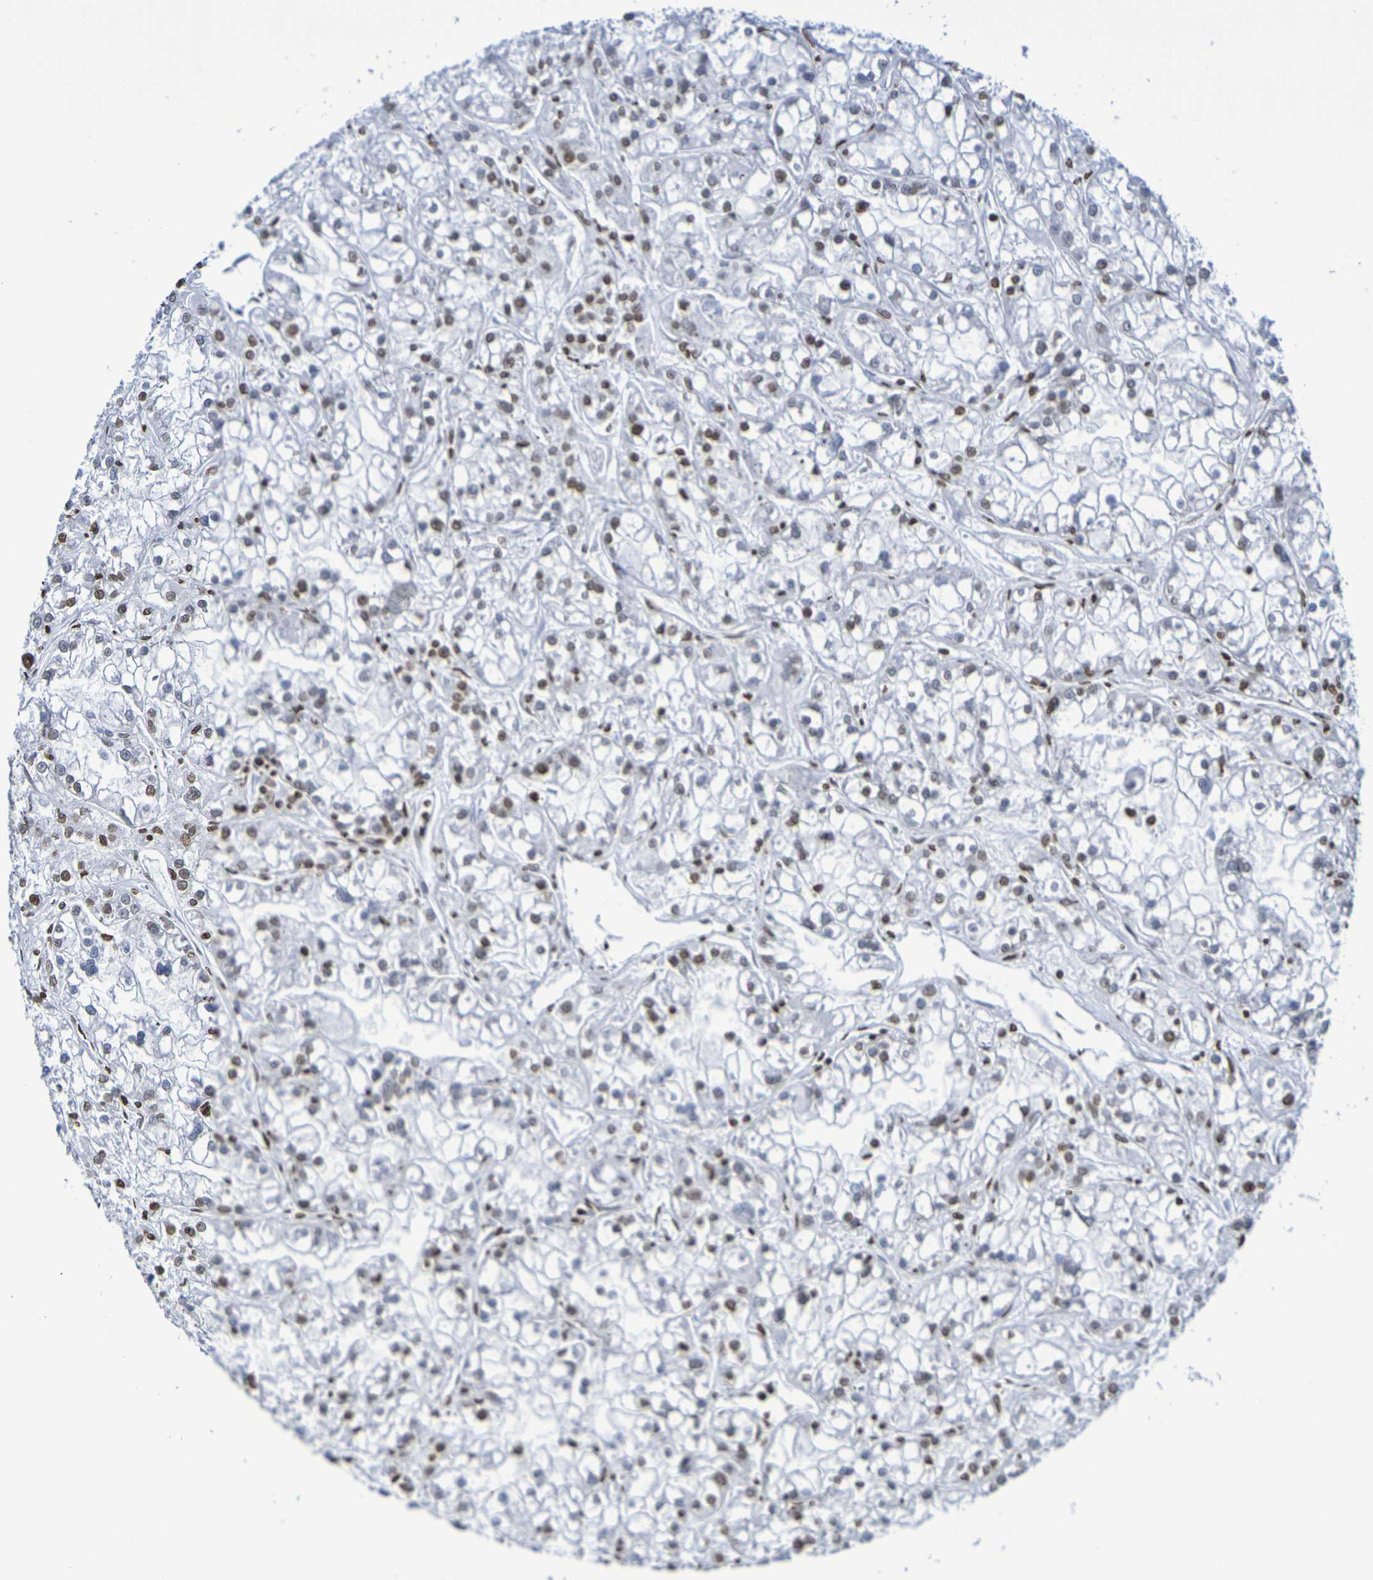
{"staining": {"intensity": "weak", "quantity": ">75%", "location": "nuclear"}, "tissue": "renal cancer", "cell_type": "Tumor cells", "image_type": "cancer", "snomed": [{"axis": "morphology", "description": "Adenocarcinoma, NOS"}, {"axis": "topography", "description": "Kidney"}], "caption": "Immunohistochemistry (IHC) staining of adenocarcinoma (renal), which displays low levels of weak nuclear staining in about >75% of tumor cells indicating weak nuclear protein expression. The staining was performed using DAB (brown) for protein detection and nuclei were counterstained in hematoxylin (blue).", "gene": "H1-5", "patient": {"sex": "female", "age": 52}}